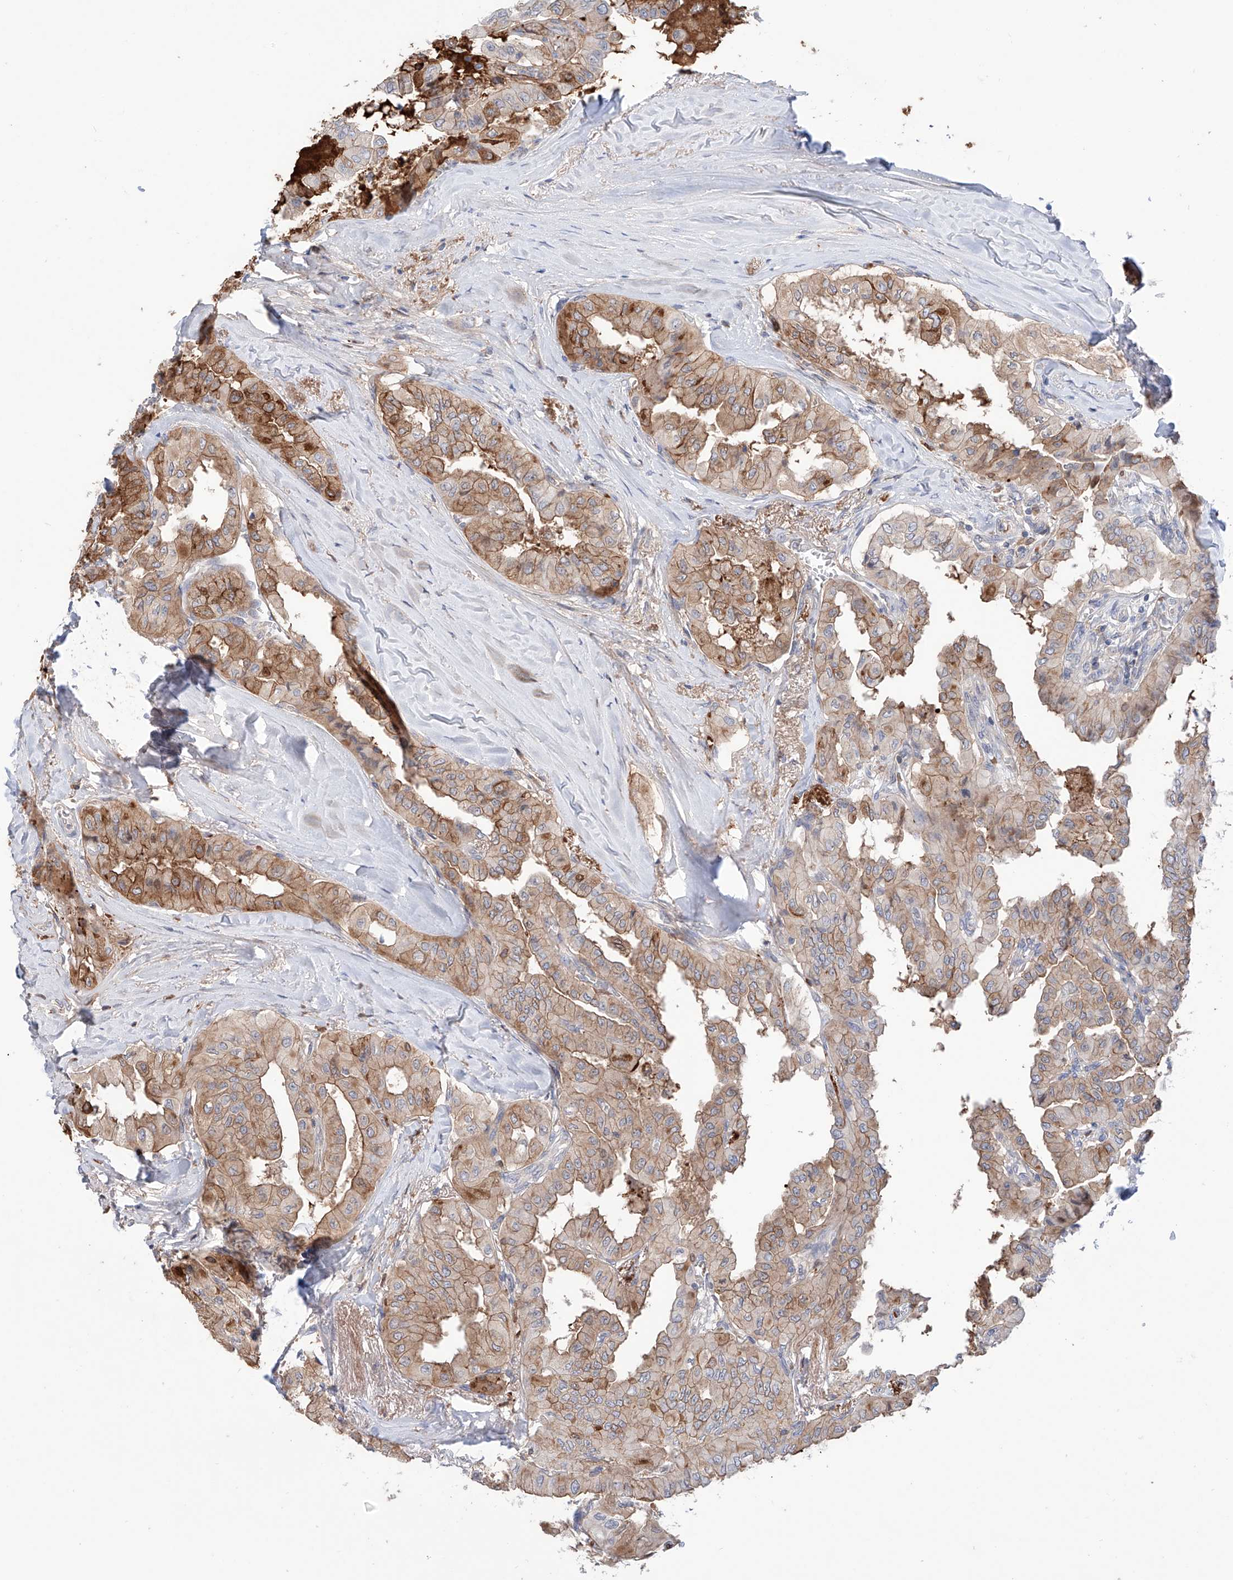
{"staining": {"intensity": "moderate", "quantity": ">75%", "location": "cytoplasmic/membranous"}, "tissue": "thyroid cancer", "cell_type": "Tumor cells", "image_type": "cancer", "snomed": [{"axis": "morphology", "description": "Papillary adenocarcinoma, NOS"}, {"axis": "topography", "description": "Thyroid gland"}], "caption": "IHC micrograph of neoplastic tissue: human thyroid papillary adenocarcinoma stained using IHC shows medium levels of moderate protein expression localized specifically in the cytoplasmic/membranous of tumor cells, appearing as a cytoplasmic/membranous brown color.", "gene": "PGGT1B", "patient": {"sex": "female", "age": 59}}